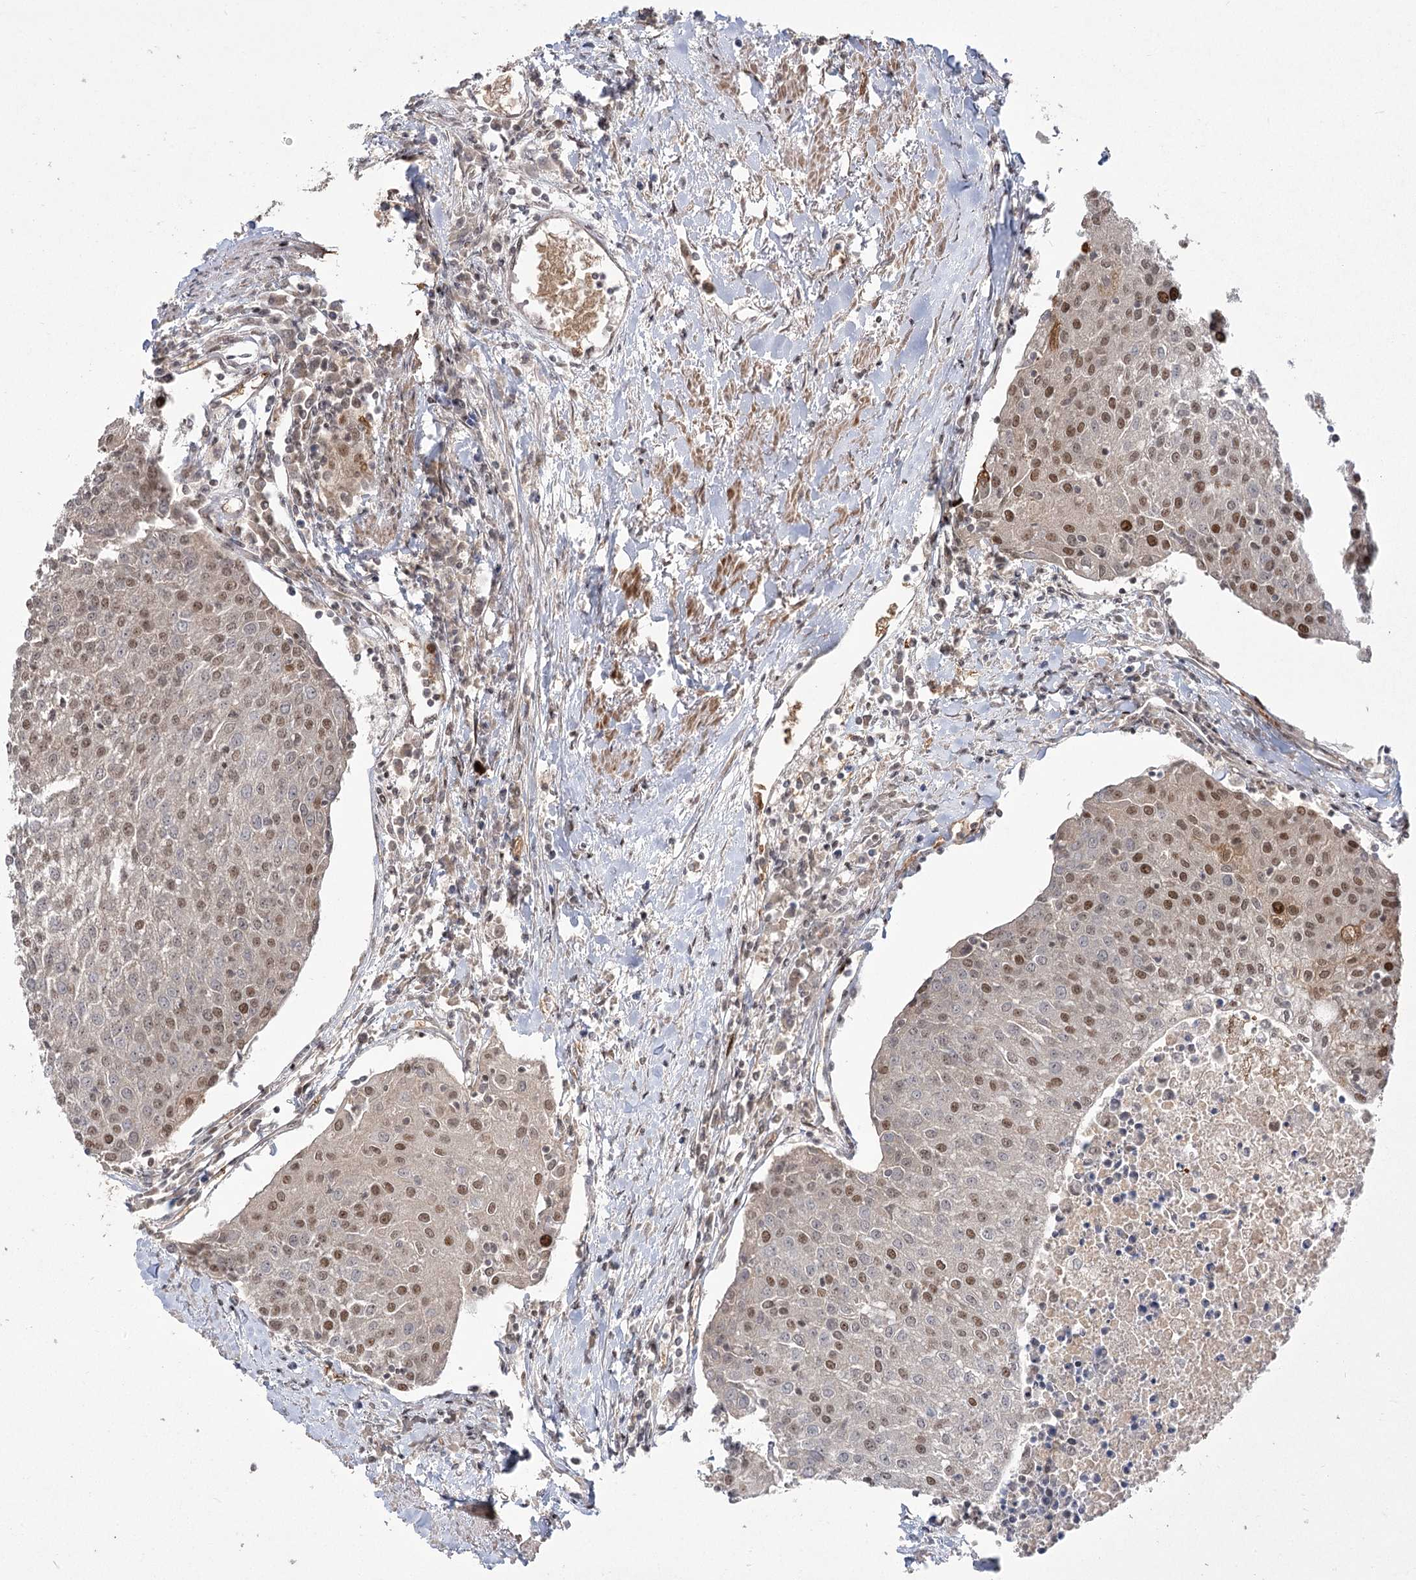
{"staining": {"intensity": "moderate", "quantity": ">75%", "location": "nuclear"}, "tissue": "urothelial cancer", "cell_type": "Tumor cells", "image_type": "cancer", "snomed": [{"axis": "morphology", "description": "Urothelial carcinoma, High grade"}, {"axis": "topography", "description": "Urinary bladder"}], "caption": "The micrograph demonstrates immunohistochemical staining of high-grade urothelial carcinoma. There is moderate nuclear staining is seen in about >75% of tumor cells.", "gene": "HELQ", "patient": {"sex": "female", "age": 85}}